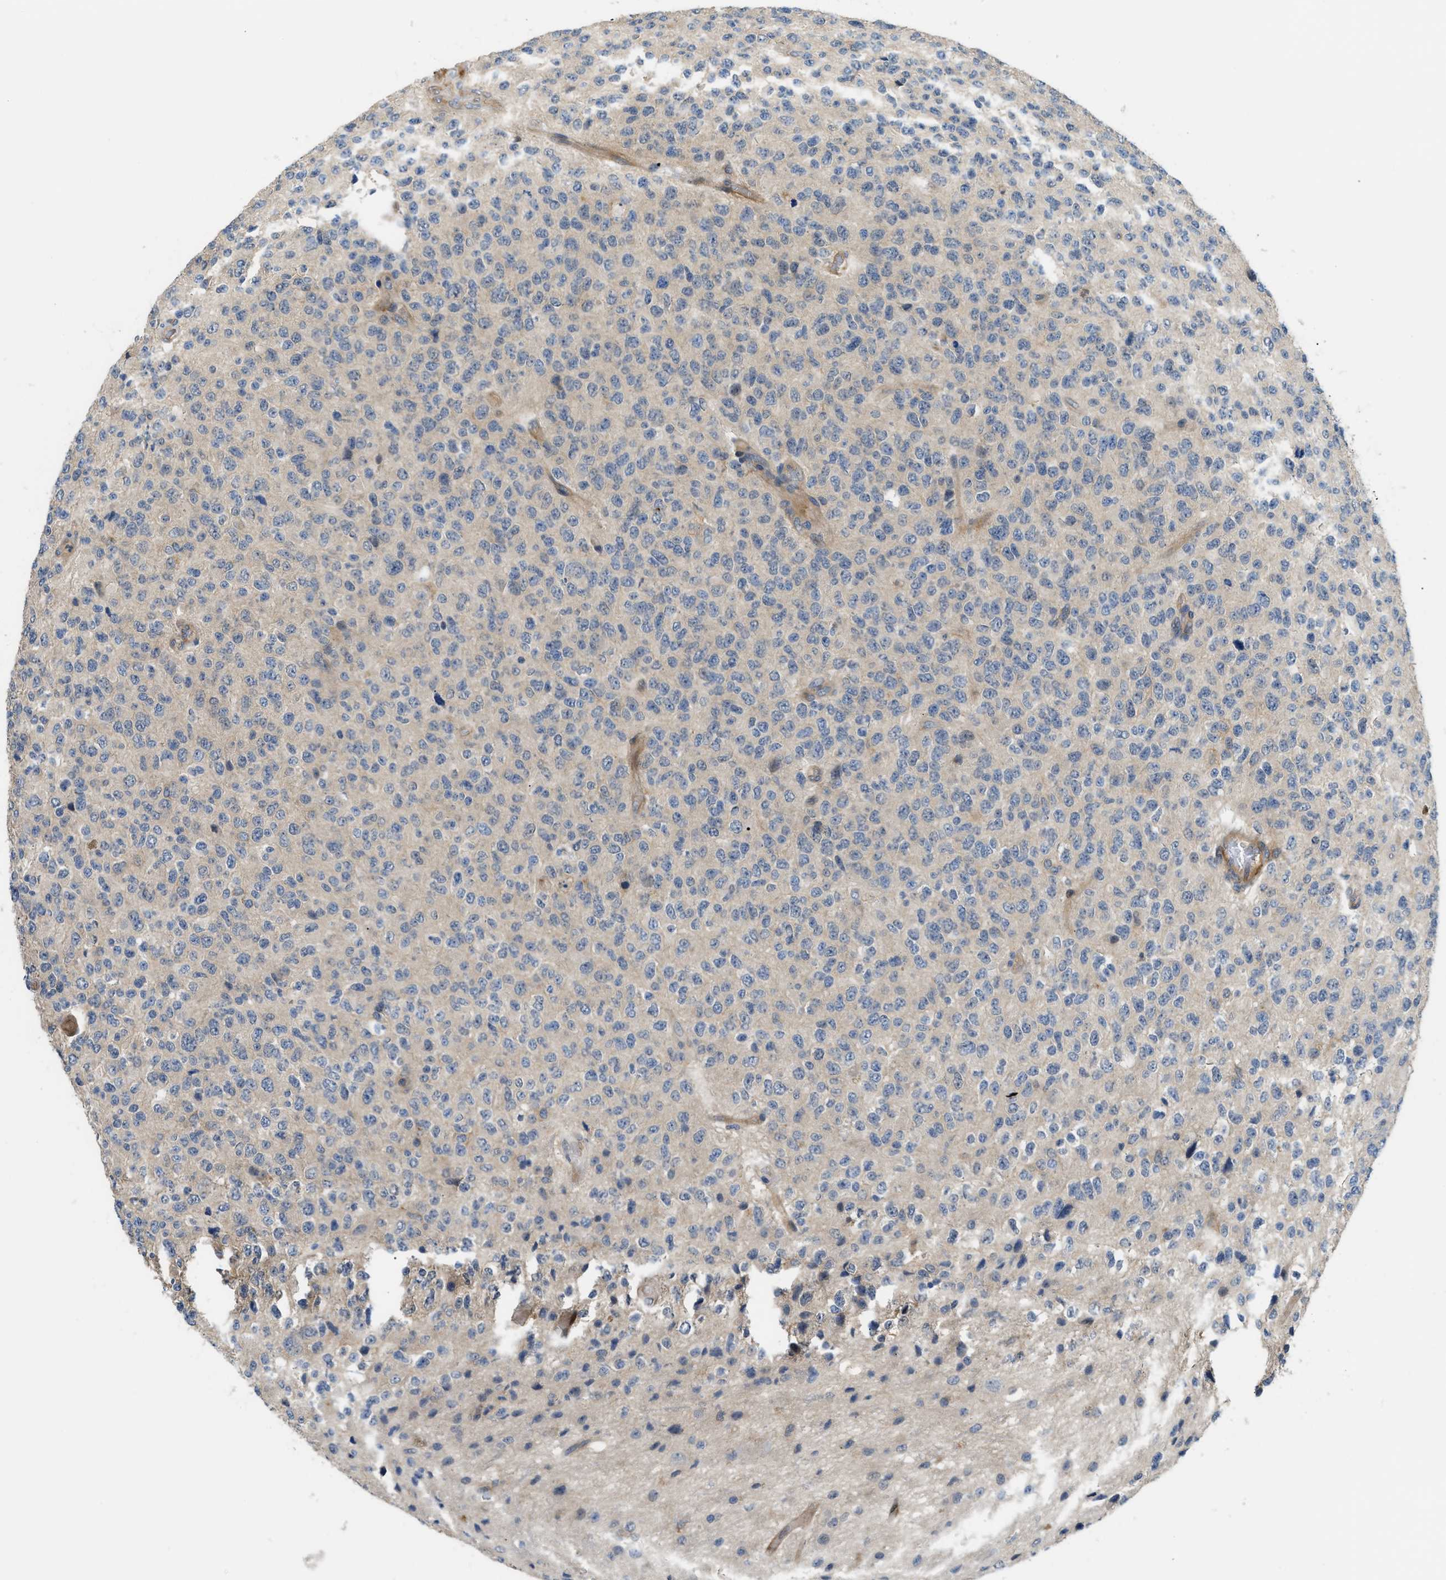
{"staining": {"intensity": "negative", "quantity": "none", "location": "none"}, "tissue": "glioma", "cell_type": "Tumor cells", "image_type": "cancer", "snomed": [{"axis": "morphology", "description": "Glioma, malignant, High grade"}, {"axis": "topography", "description": "pancreas cauda"}], "caption": "An IHC micrograph of malignant high-grade glioma is shown. There is no staining in tumor cells of malignant high-grade glioma.", "gene": "TRAK2", "patient": {"sex": "male", "age": 60}}